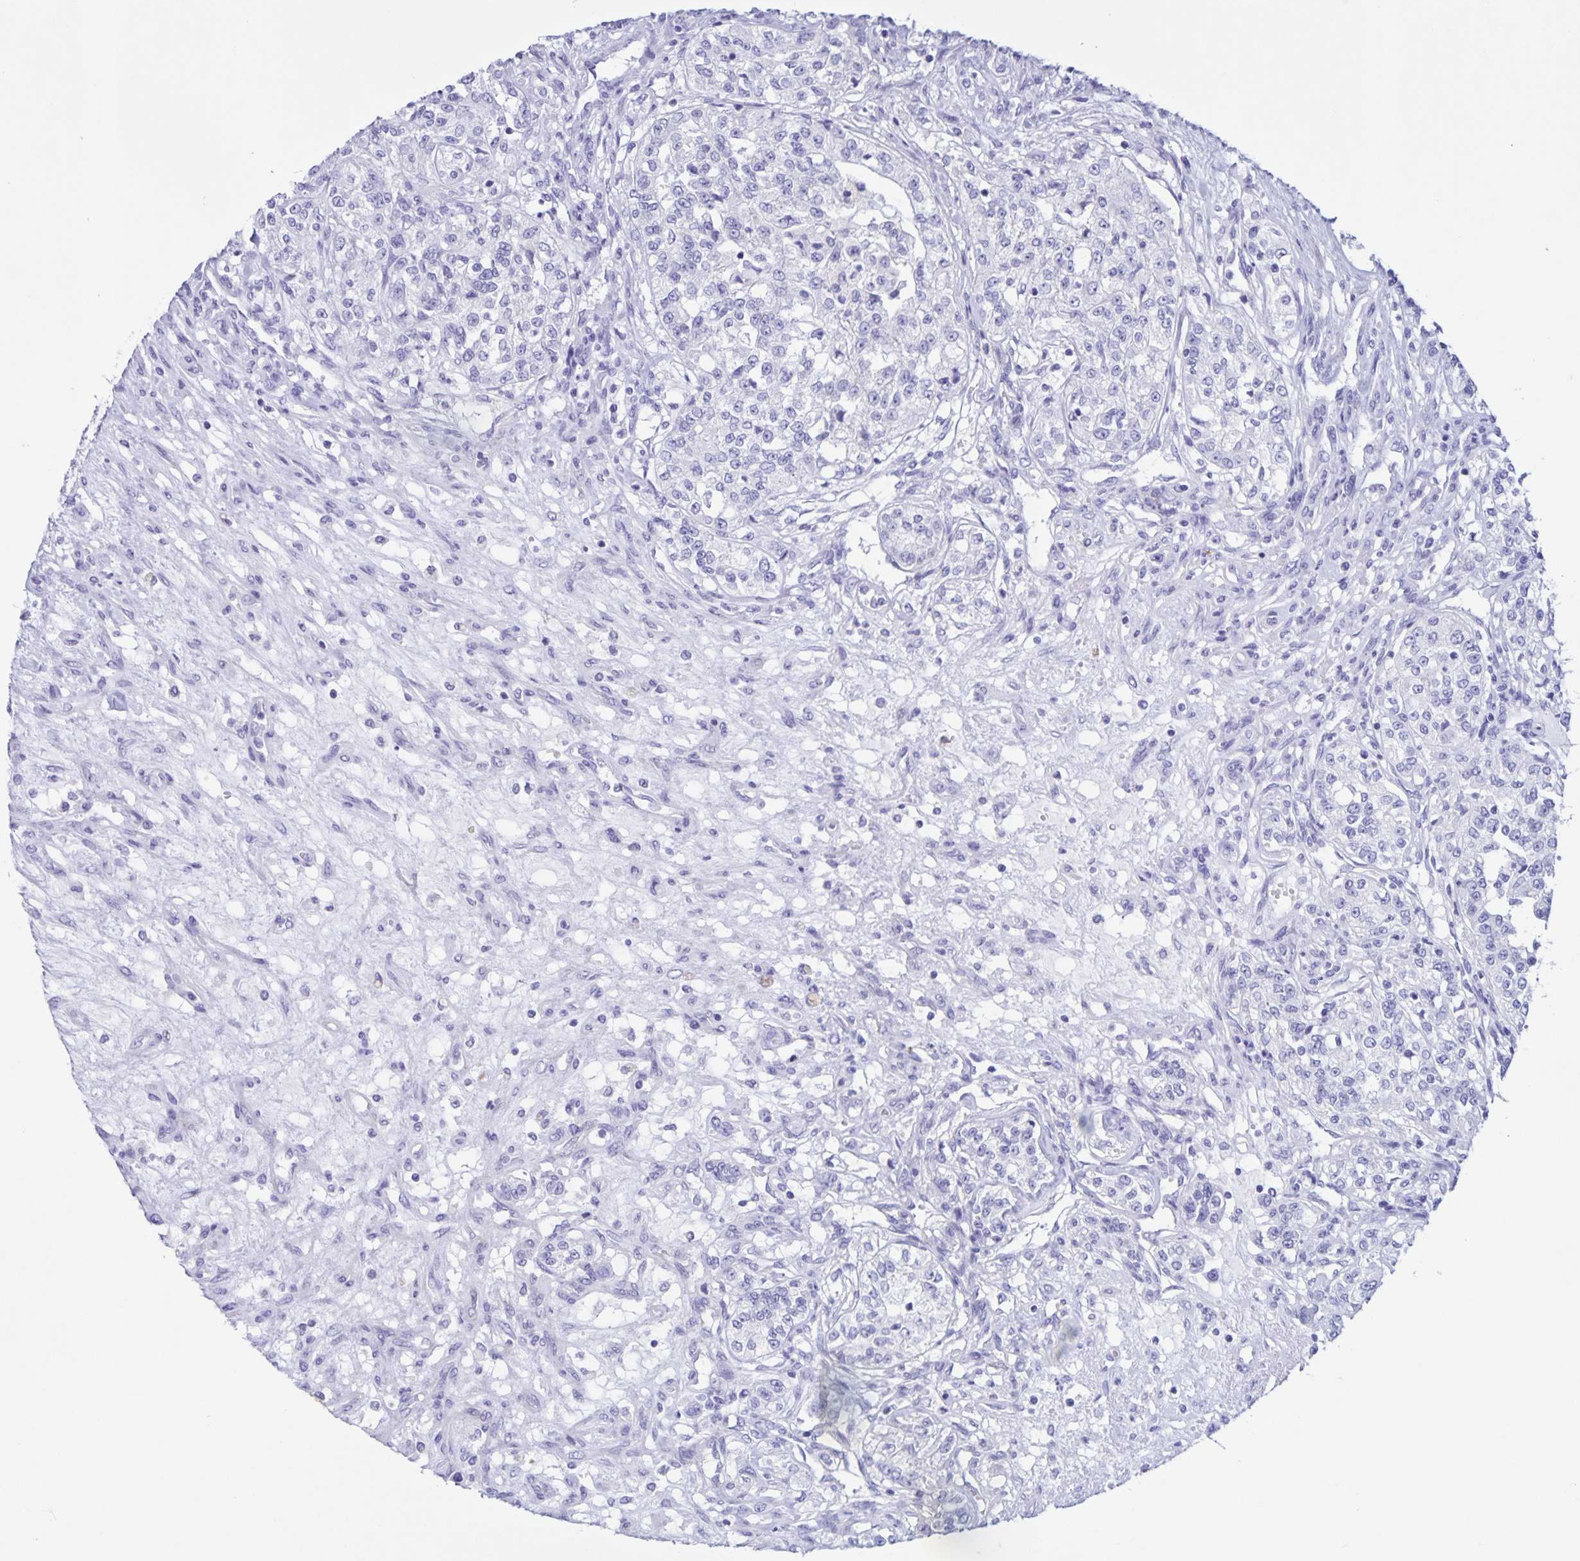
{"staining": {"intensity": "negative", "quantity": "none", "location": "none"}, "tissue": "renal cancer", "cell_type": "Tumor cells", "image_type": "cancer", "snomed": [{"axis": "morphology", "description": "Adenocarcinoma, NOS"}, {"axis": "topography", "description": "Kidney"}], "caption": "Immunohistochemistry (IHC) image of neoplastic tissue: adenocarcinoma (renal) stained with DAB (3,3'-diaminobenzidine) demonstrates no significant protein expression in tumor cells. (Brightfield microscopy of DAB immunohistochemistry at high magnification).", "gene": "TGIF2LX", "patient": {"sex": "female", "age": 63}}